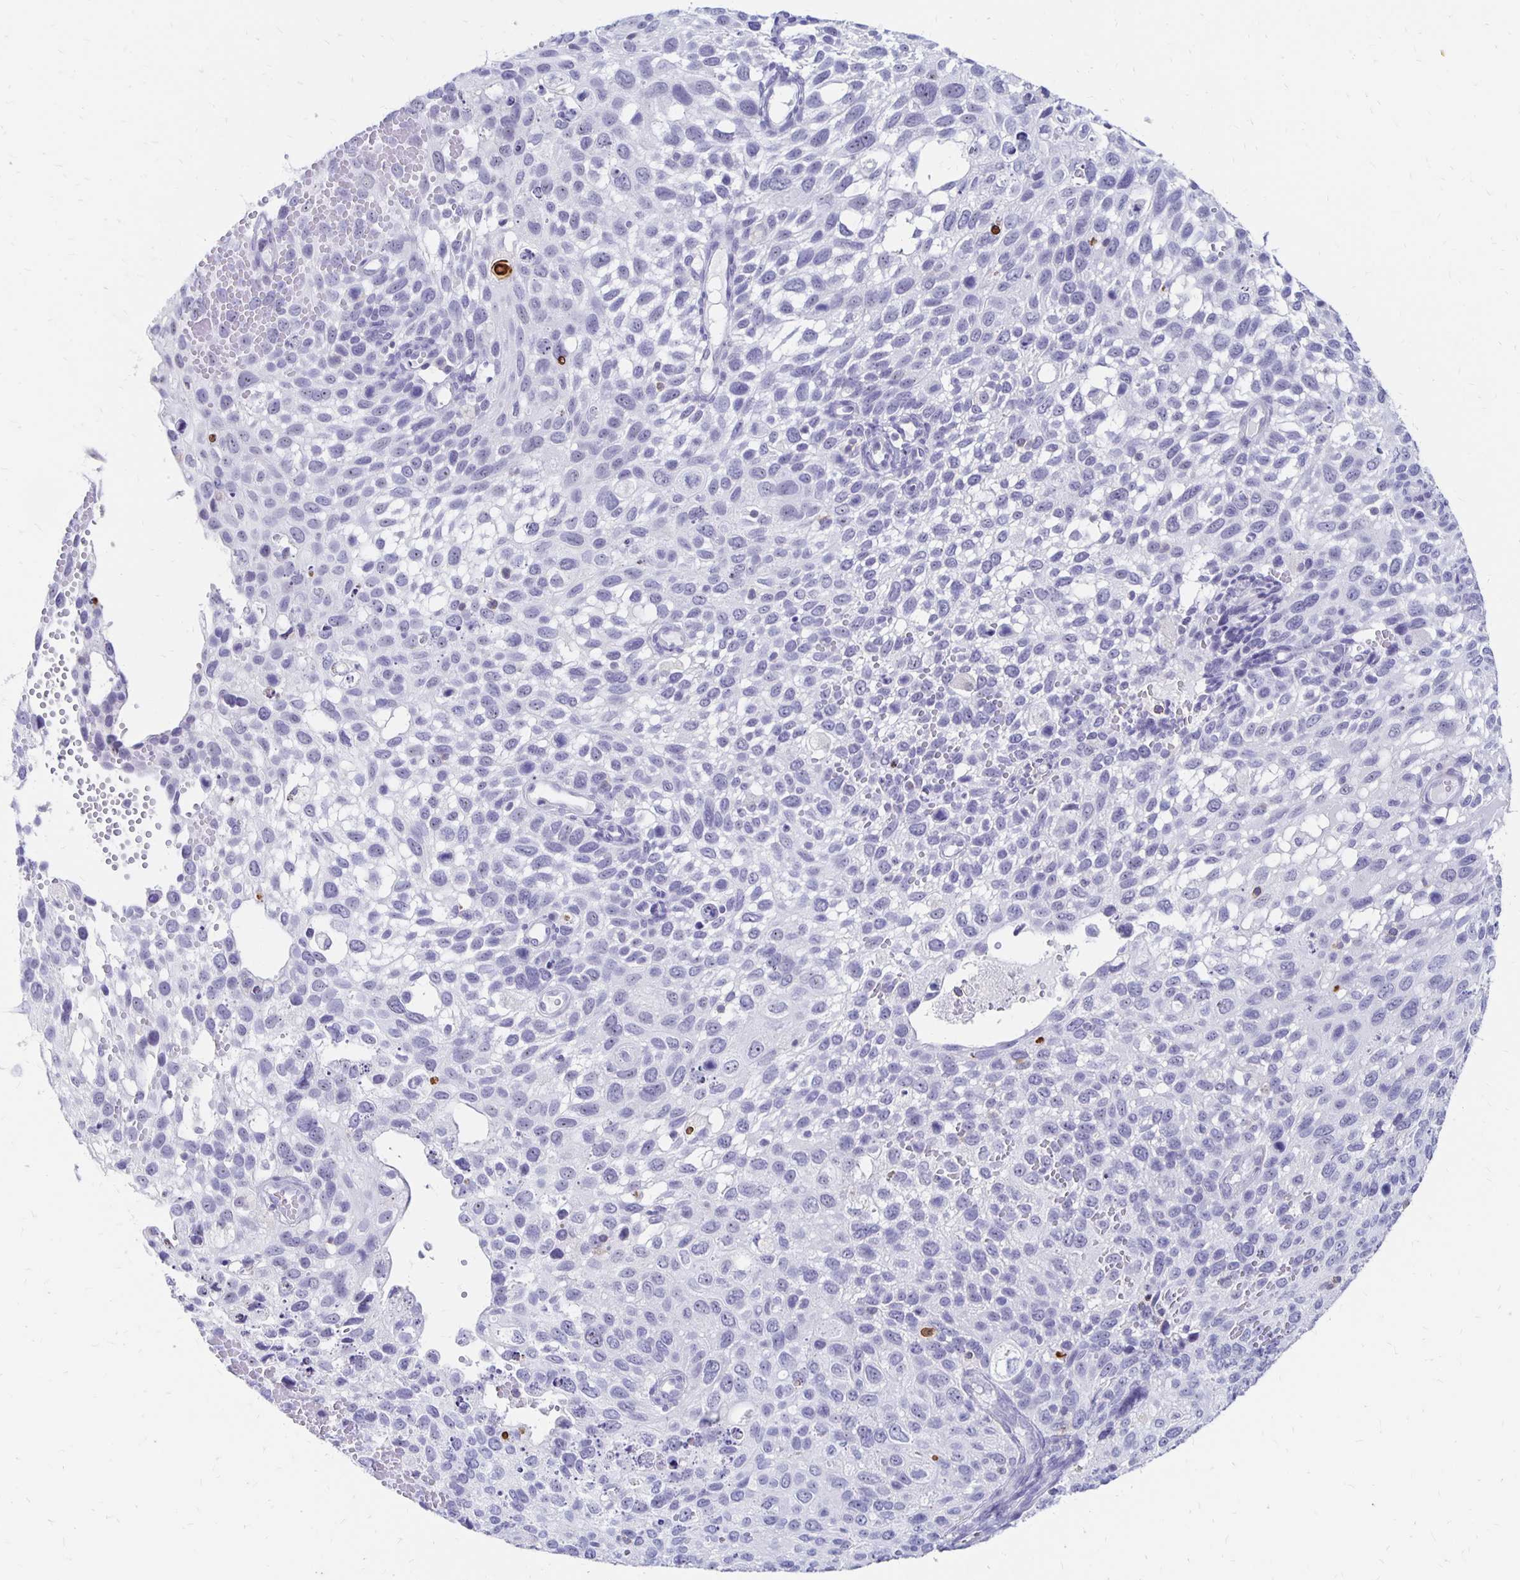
{"staining": {"intensity": "negative", "quantity": "none", "location": "none"}, "tissue": "cervical cancer", "cell_type": "Tumor cells", "image_type": "cancer", "snomed": [{"axis": "morphology", "description": "Squamous cell carcinoma, NOS"}, {"axis": "topography", "description": "Cervix"}], "caption": "A high-resolution image shows IHC staining of squamous cell carcinoma (cervical), which exhibits no significant positivity in tumor cells.", "gene": "SYT2", "patient": {"sex": "female", "age": 70}}